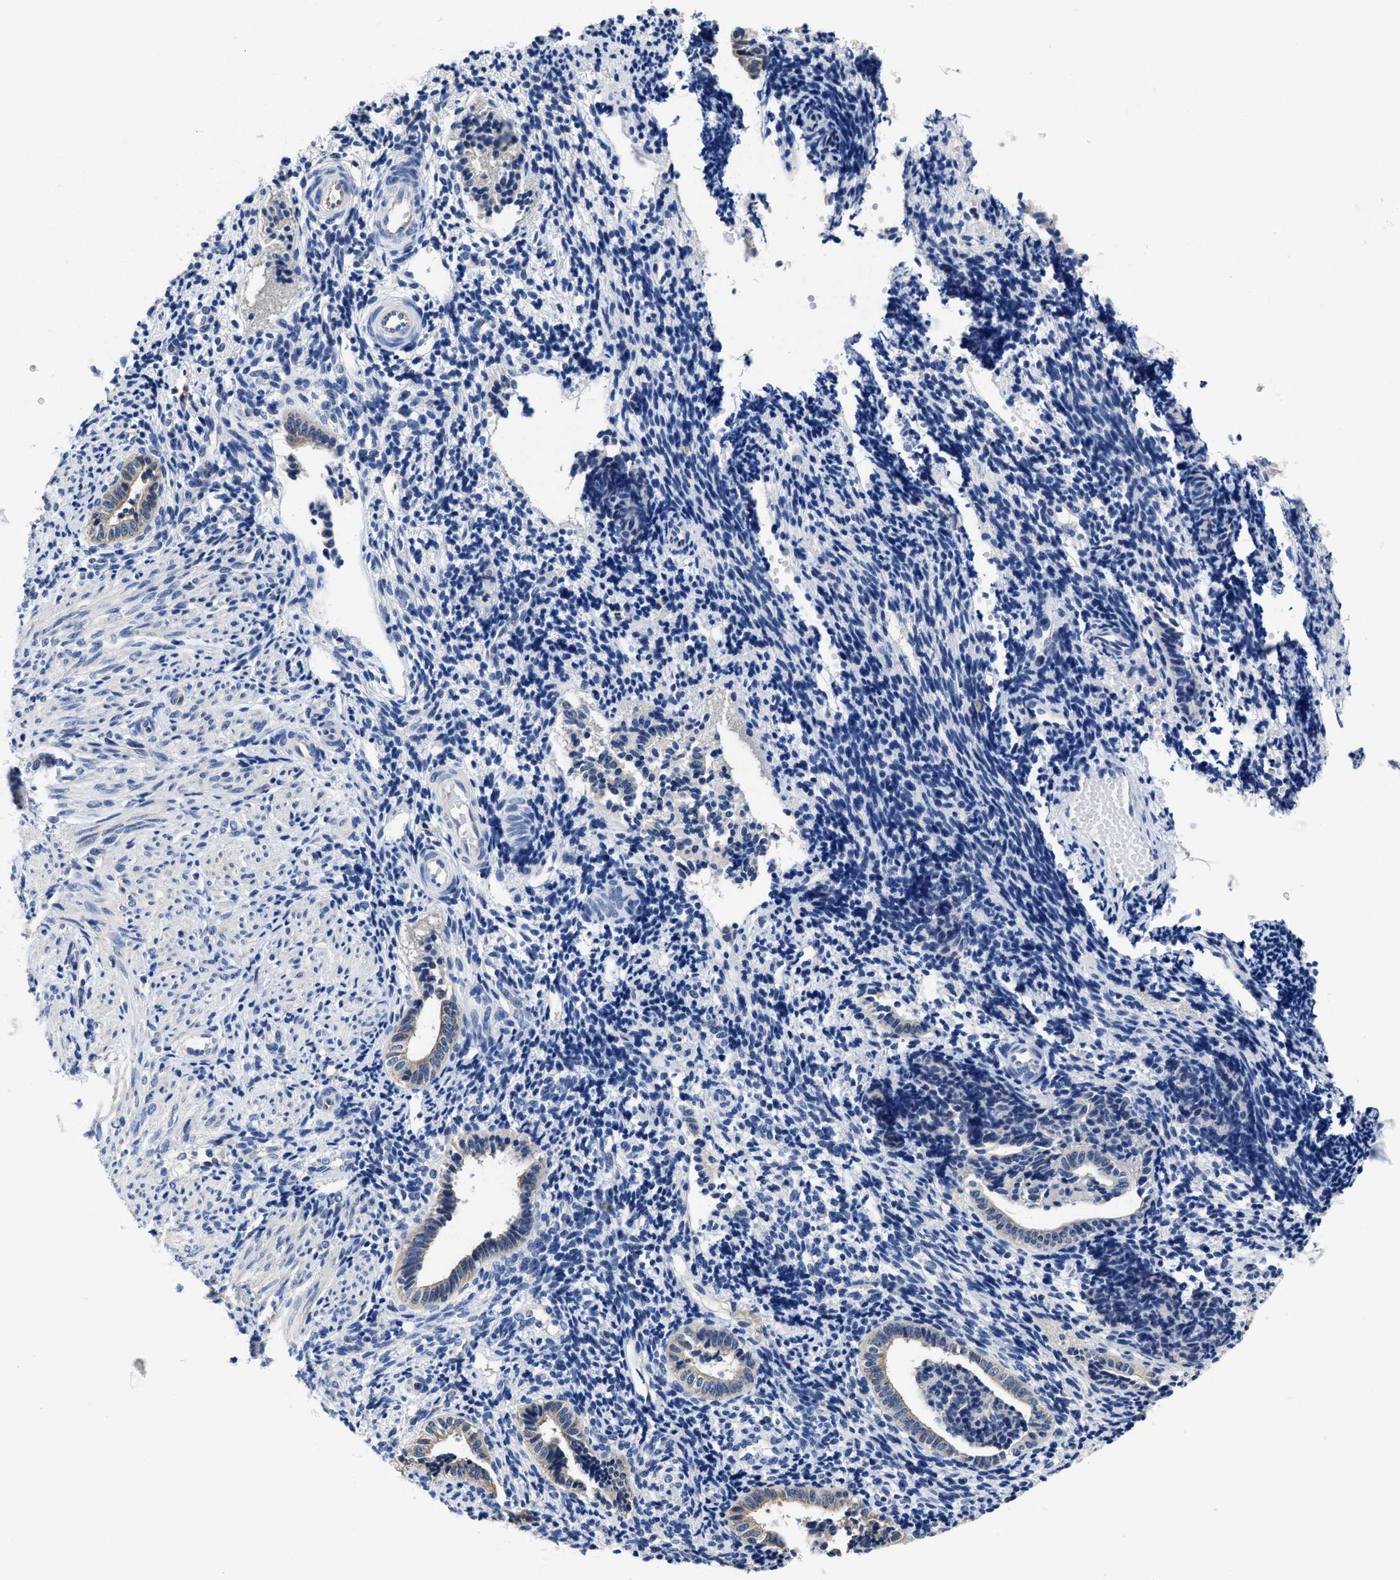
{"staining": {"intensity": "negative", "quantity": "none", "location": "none"}, "tissue": "endometrium", "cell_type": "Cells in endometrial stroma", "image_type": "normal", "snomed": [{"axis": "morphology", "description": "Normal tissue, NOS"}, {"axis": "topography", "description": "Uterus"}, {"axis": "topography", "description": "Endometrium"}], "caption": "Cells in endometrial stroma show no significant positivity in benign endometrium. (DAB immunohistochemistry visualized using brightfield microscopy, high magnification).", "gene": "HOOK1", "patient": {"sex": "female", "age": 33}}